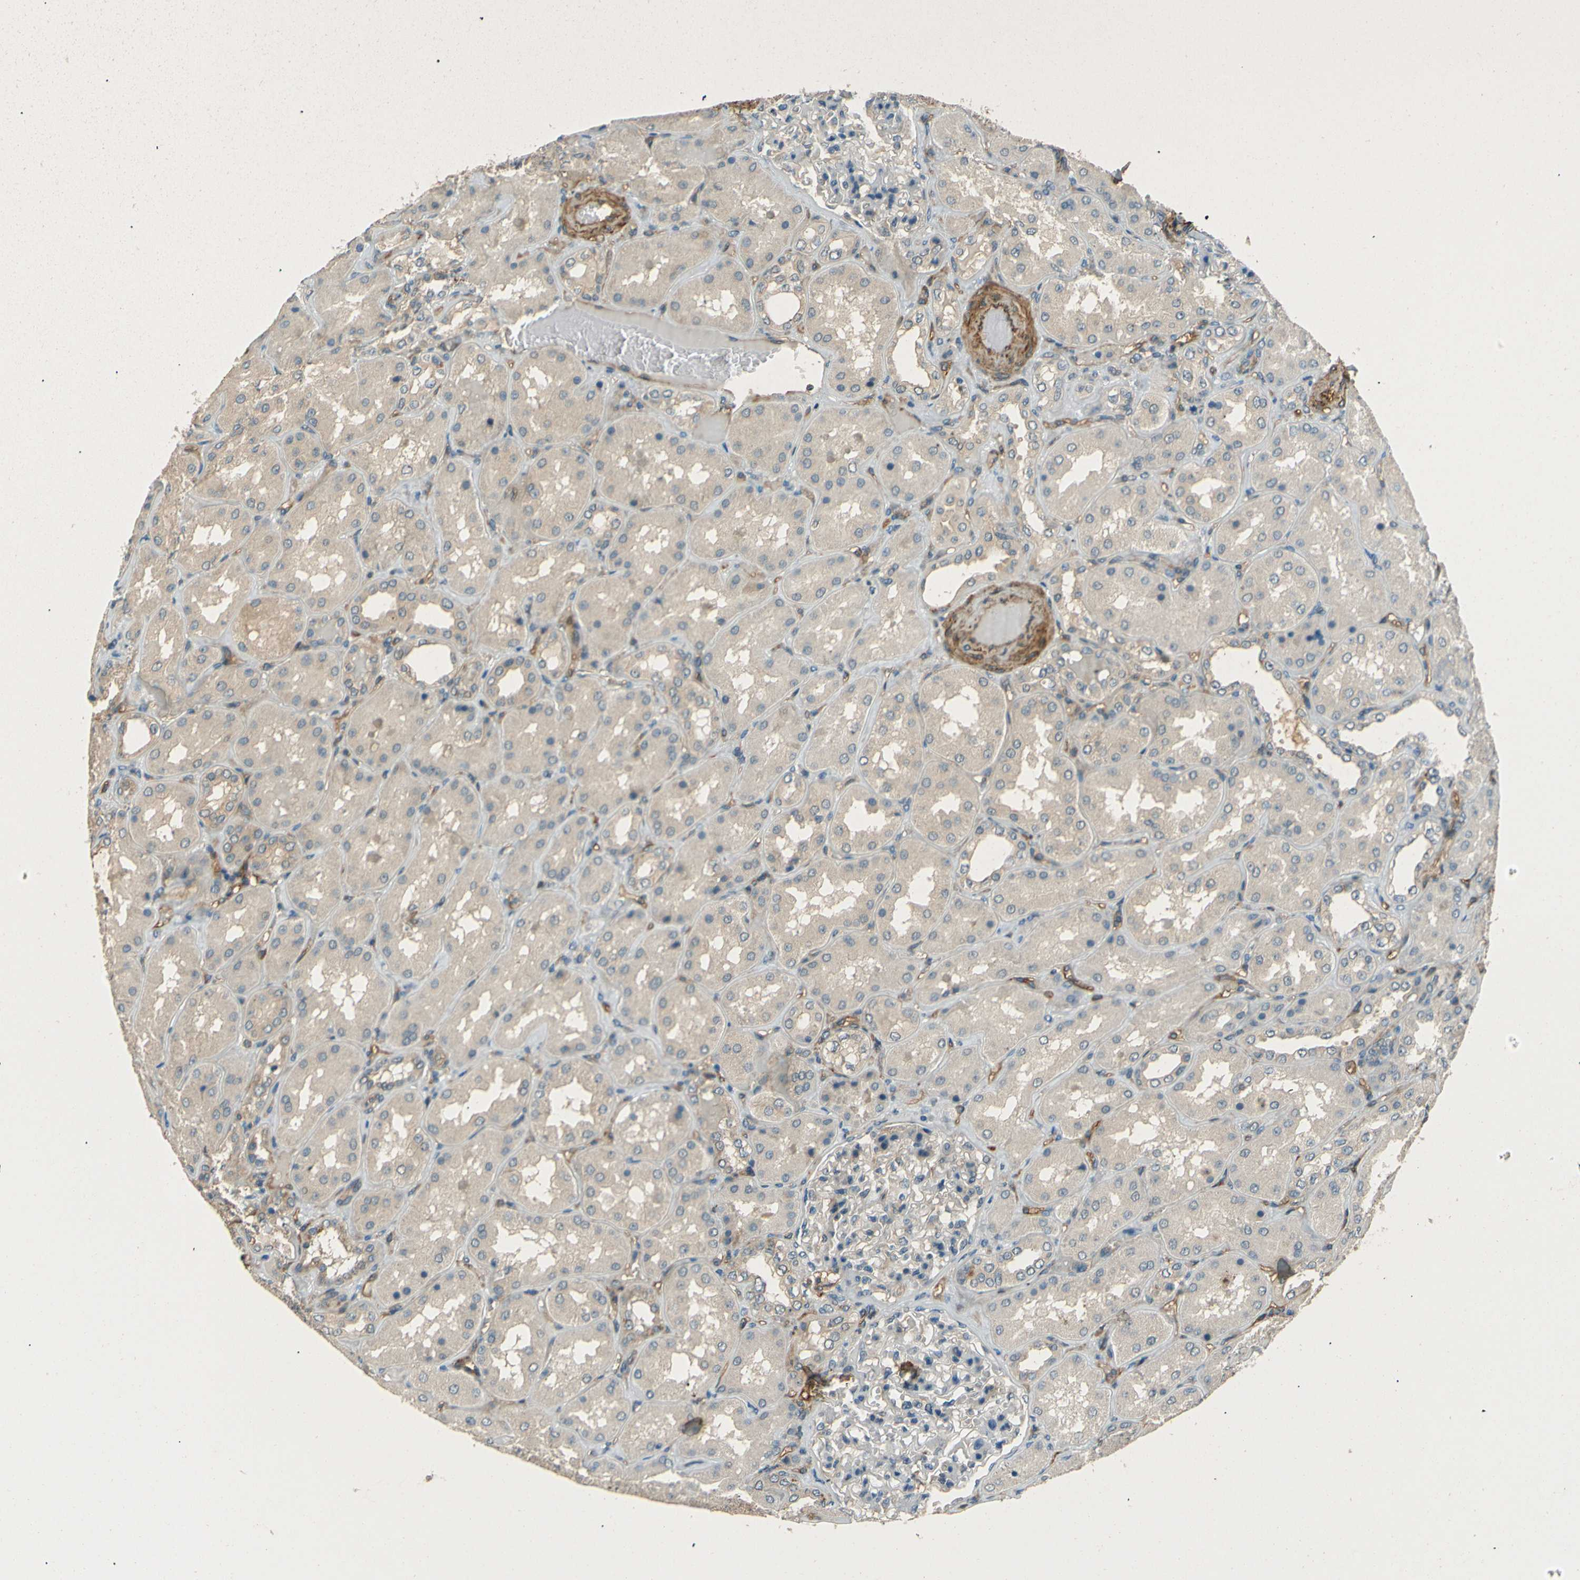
{"staining": {"intensity": "negative", "quantity": "none", "location": "none"}, "tissue": "kidney", "cell_type": "Cells in glomeruli", "image_type": "normal", "snomed": [{"axis": "morphology", "description": "Normal tissue, NOS"}, {"axis": "topography", "description": "Kidney"}], "caption": "Human kidney stained for a protein using IHC shows no staining in cells in glomeruli.", "gene": "ENTPD1", "patient": {"sex": "female", "age": 56}}